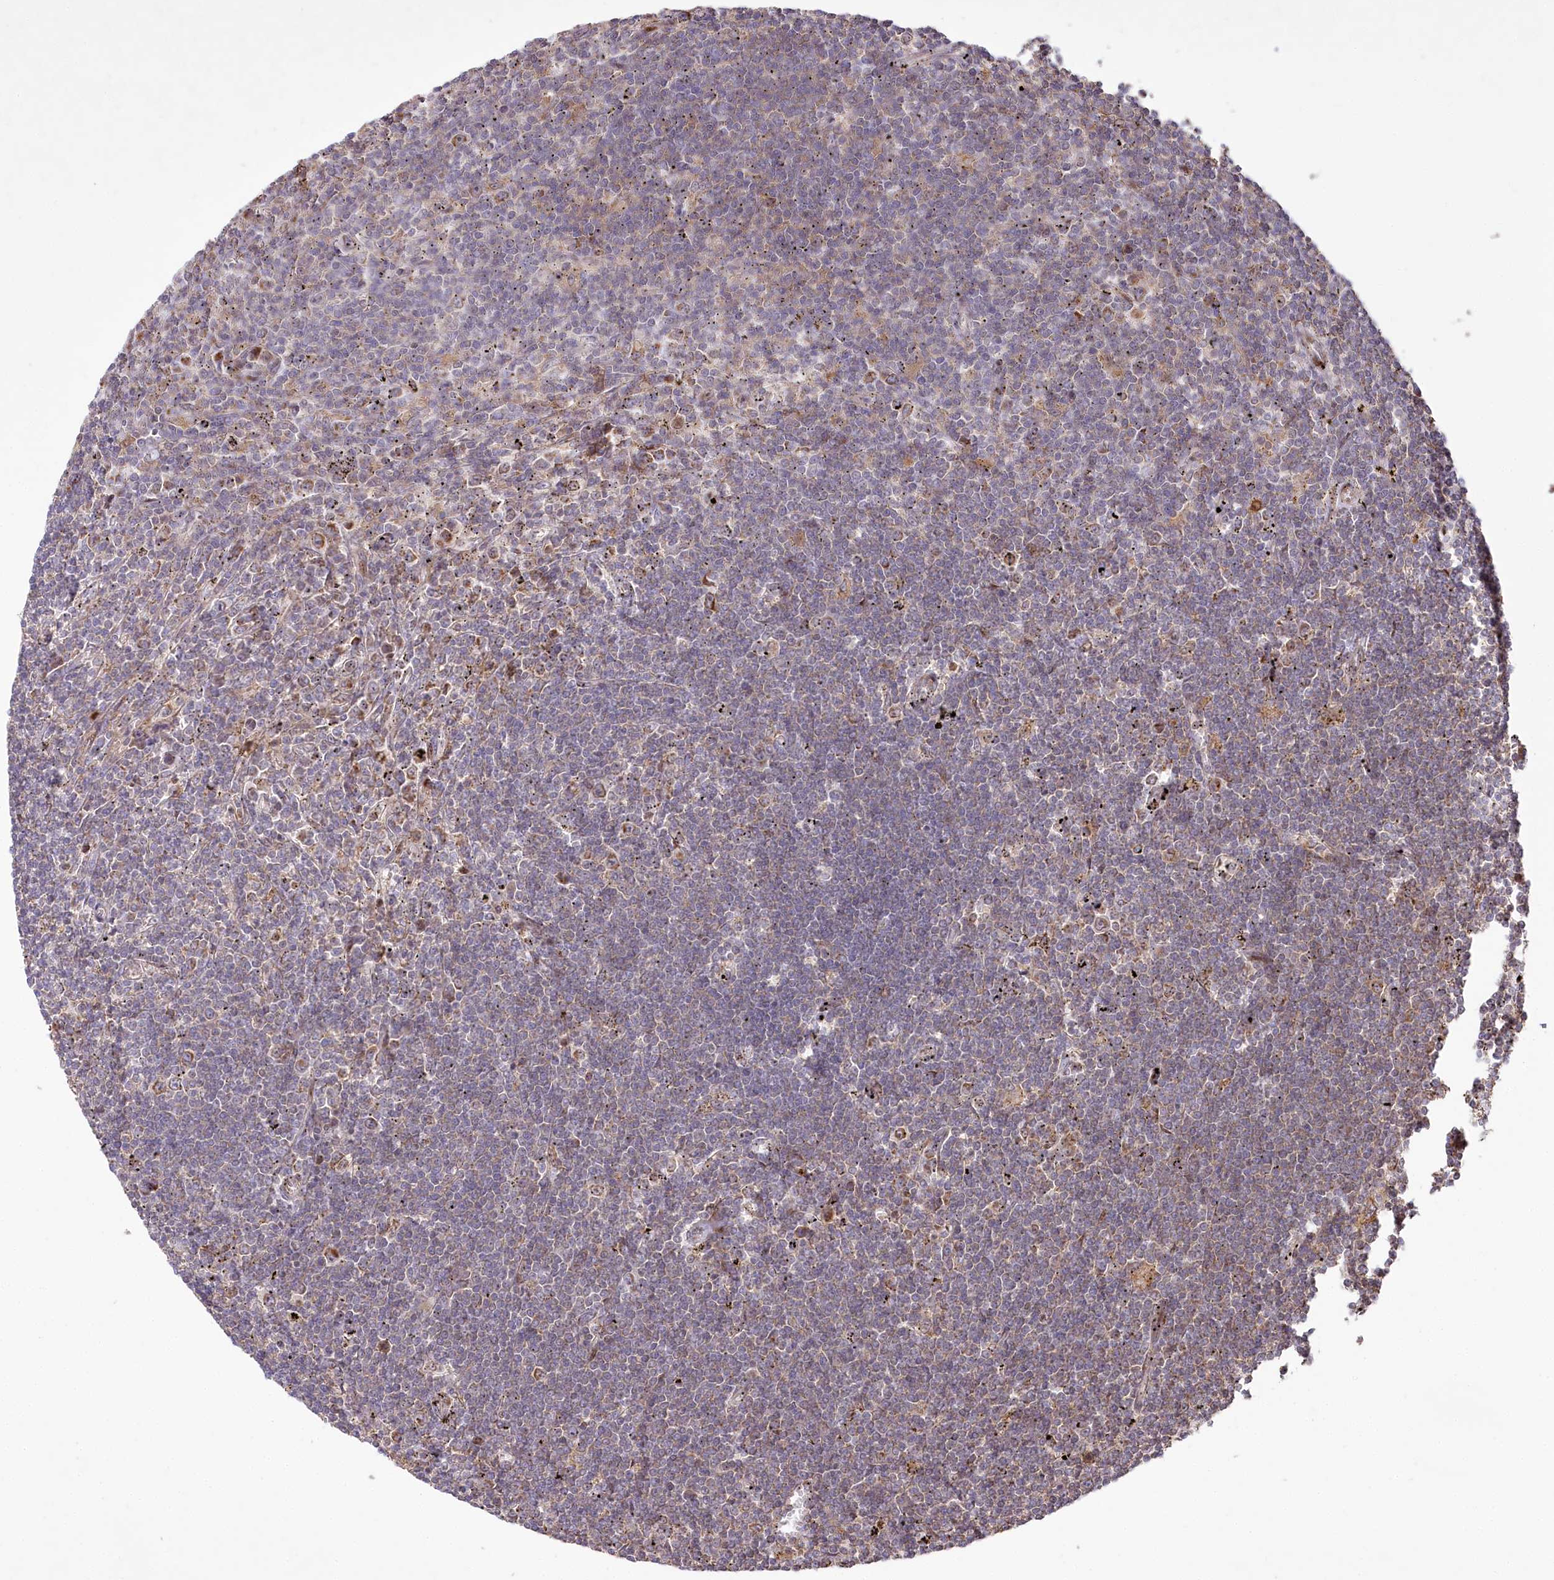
{"staining": {"intensity": "negative", "quantity": "none", "location": "none"}, "tissue": "lymphoma", "cell_type": "Tumor cells", "image_type": "cancer", "snomed": [{"axis": "morphology", "description": "Malignant lymphoma, non-Hodgkin's type, Low grade"}, {"axis": "topography", "description": "Spleen"}], "caption": "High magnification brightfield microscopy of lymphoma stained with DAB (brown) and counterstained with hematoxylin (blue): tumor cells show no significant staining.", "gene": "PSTK", "patient": {"sex": "male", "age": 76}}